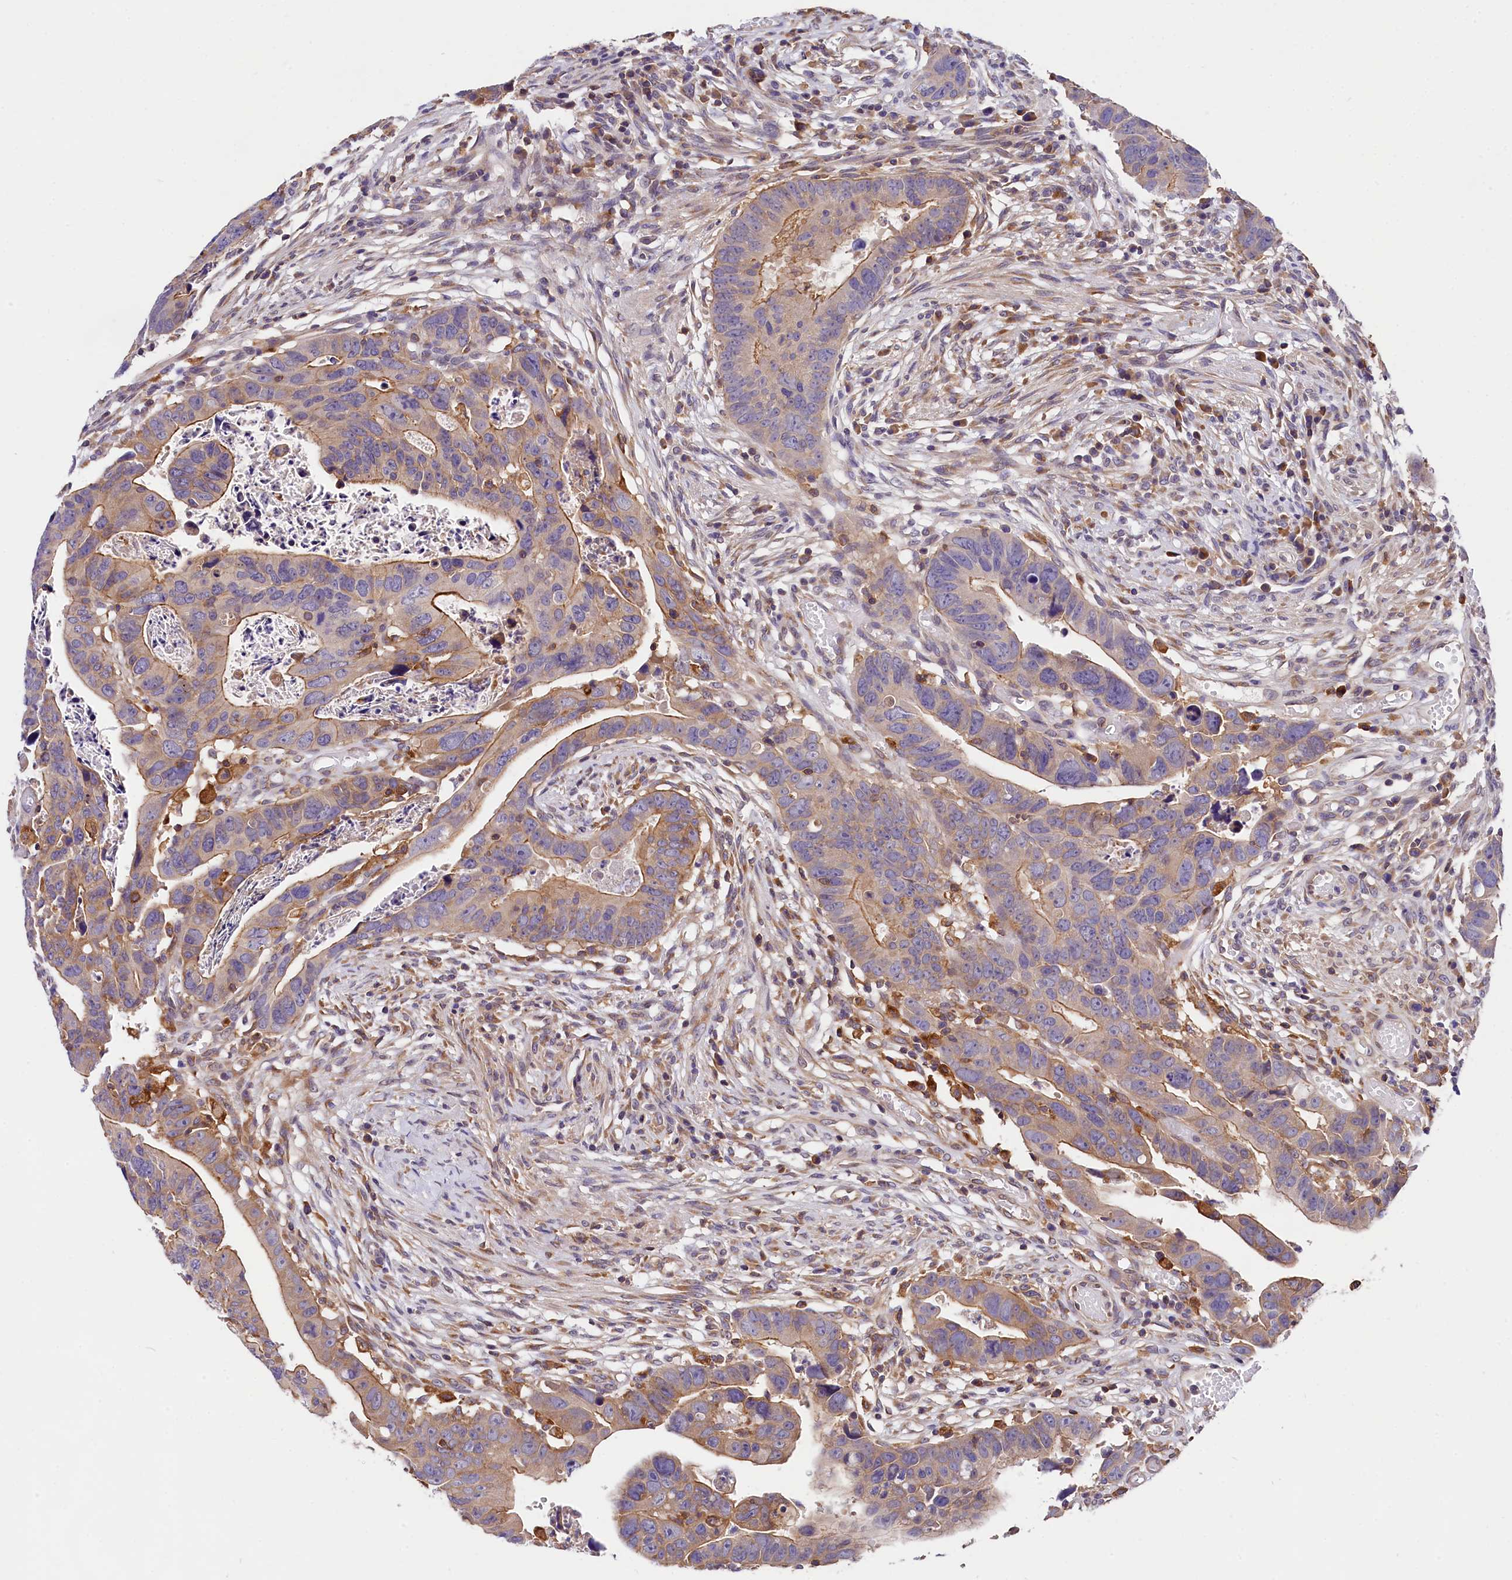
{"staining": {"intensity": "moderate", "quantity": ">75%", "location": "cytoplasmic/membranous"}, "tissue": "colorectal cancer", "cell_type": "Tumor cells", "image_type": "cancer", "snomed": [{"axis": "morphology", "description": "Adenocarcinoma, NOS"}, {"axis": "topography", "description": "Rectum"}], "caption": "Protein analysis of colorectal cancer tissue exhibits moderate cytoplasmic/membranous staining in approximately >75% of tumor cells.", "gene": "OAS3", "patient": {"sex": "female", "age": 65}}